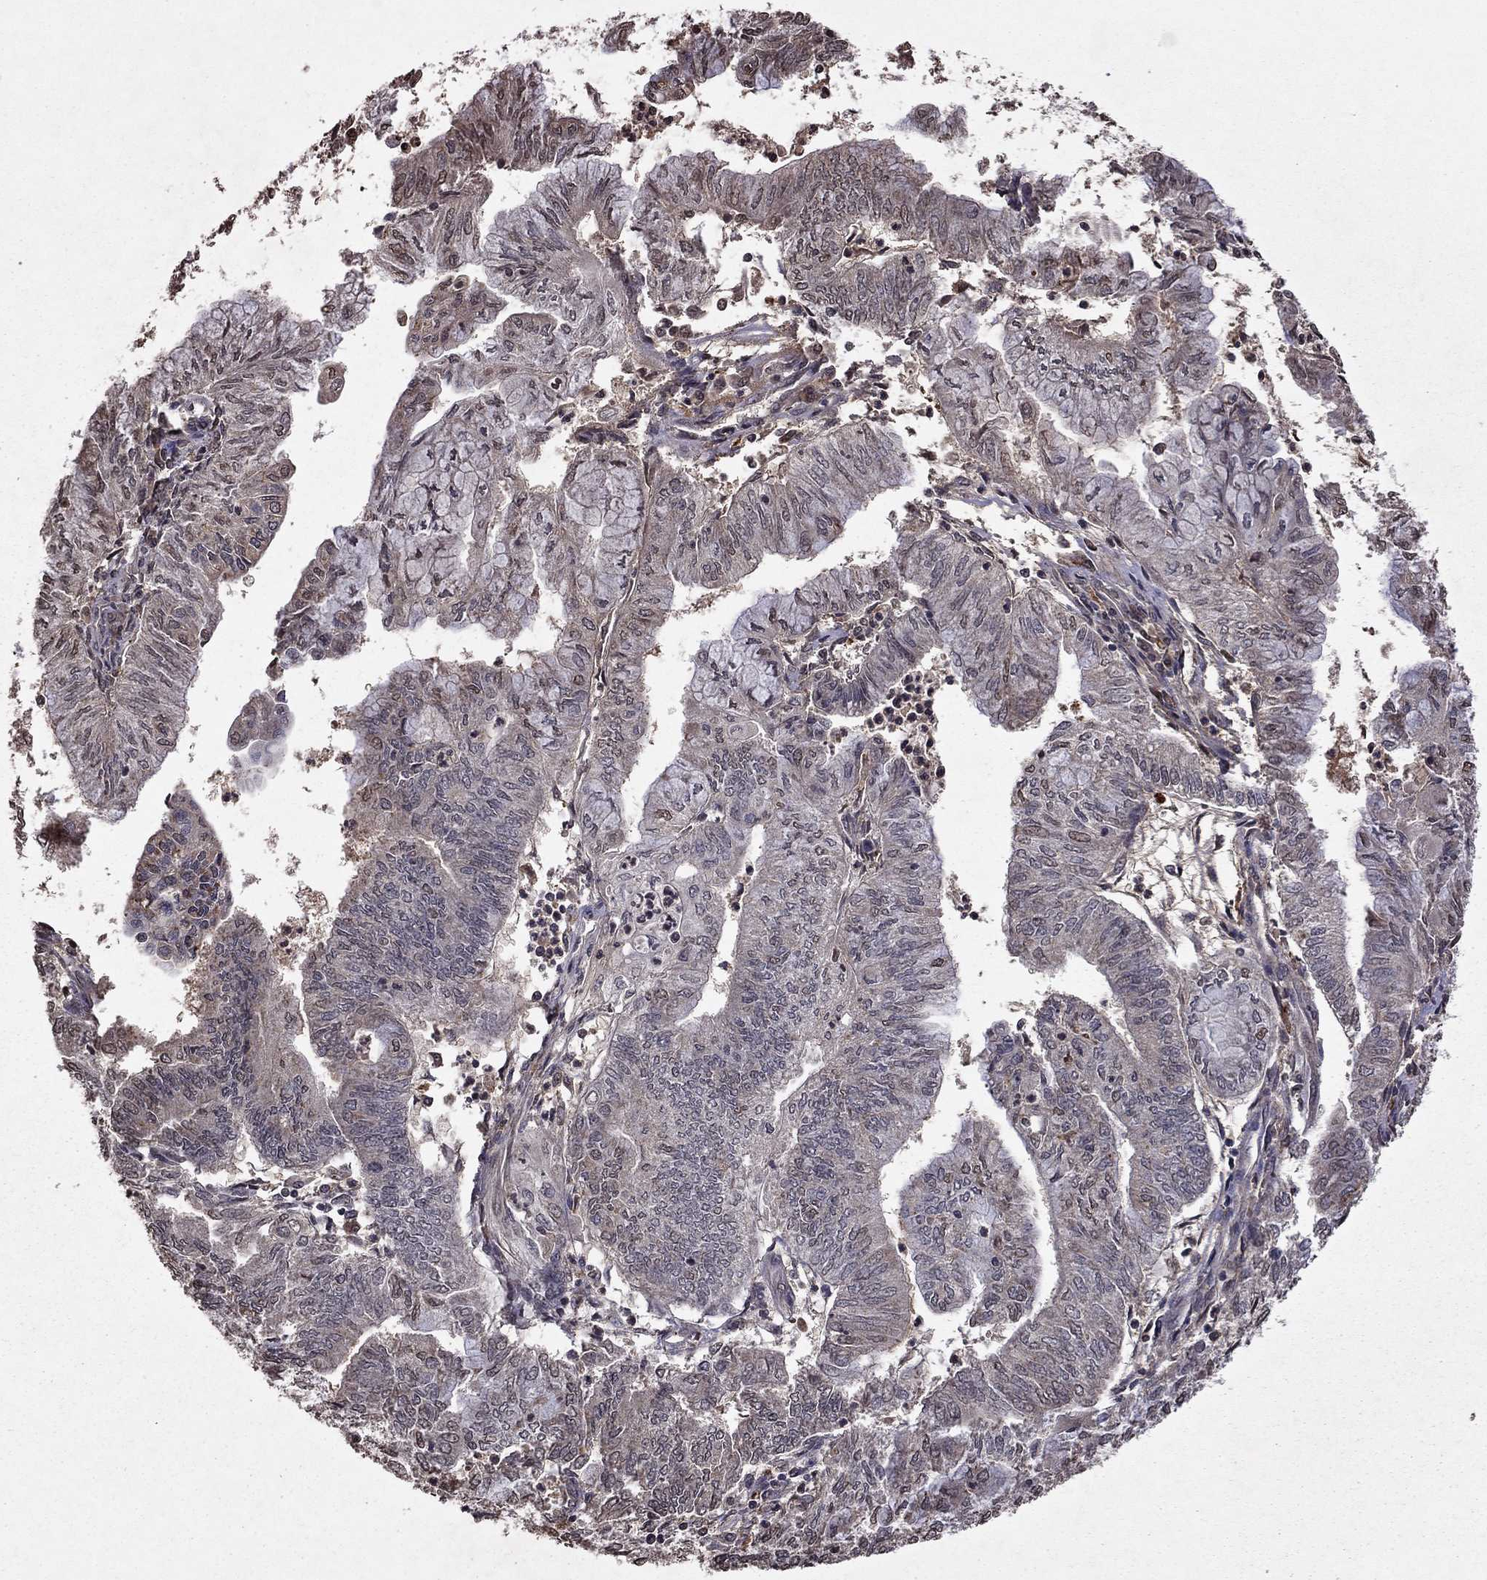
{"staining": {"intensity": "weak", "quantity": "<25%", "location": "cytoplasmic/membranous"}, "tissue": "endometrial cancer", "cell_type": "Tumor cells", "image_type": "cancer", "snomed": [{"axis": "morphology", "description": "Adenocarcinoma, NOS"}, {"axis": "topography", "description": "Endometrium"}], "caption": "Tumor cells show no significant expression in endometrial adenocarcinoma.", "gene": "NLGN1", "patient": {"sex": "female", "age": 59}}